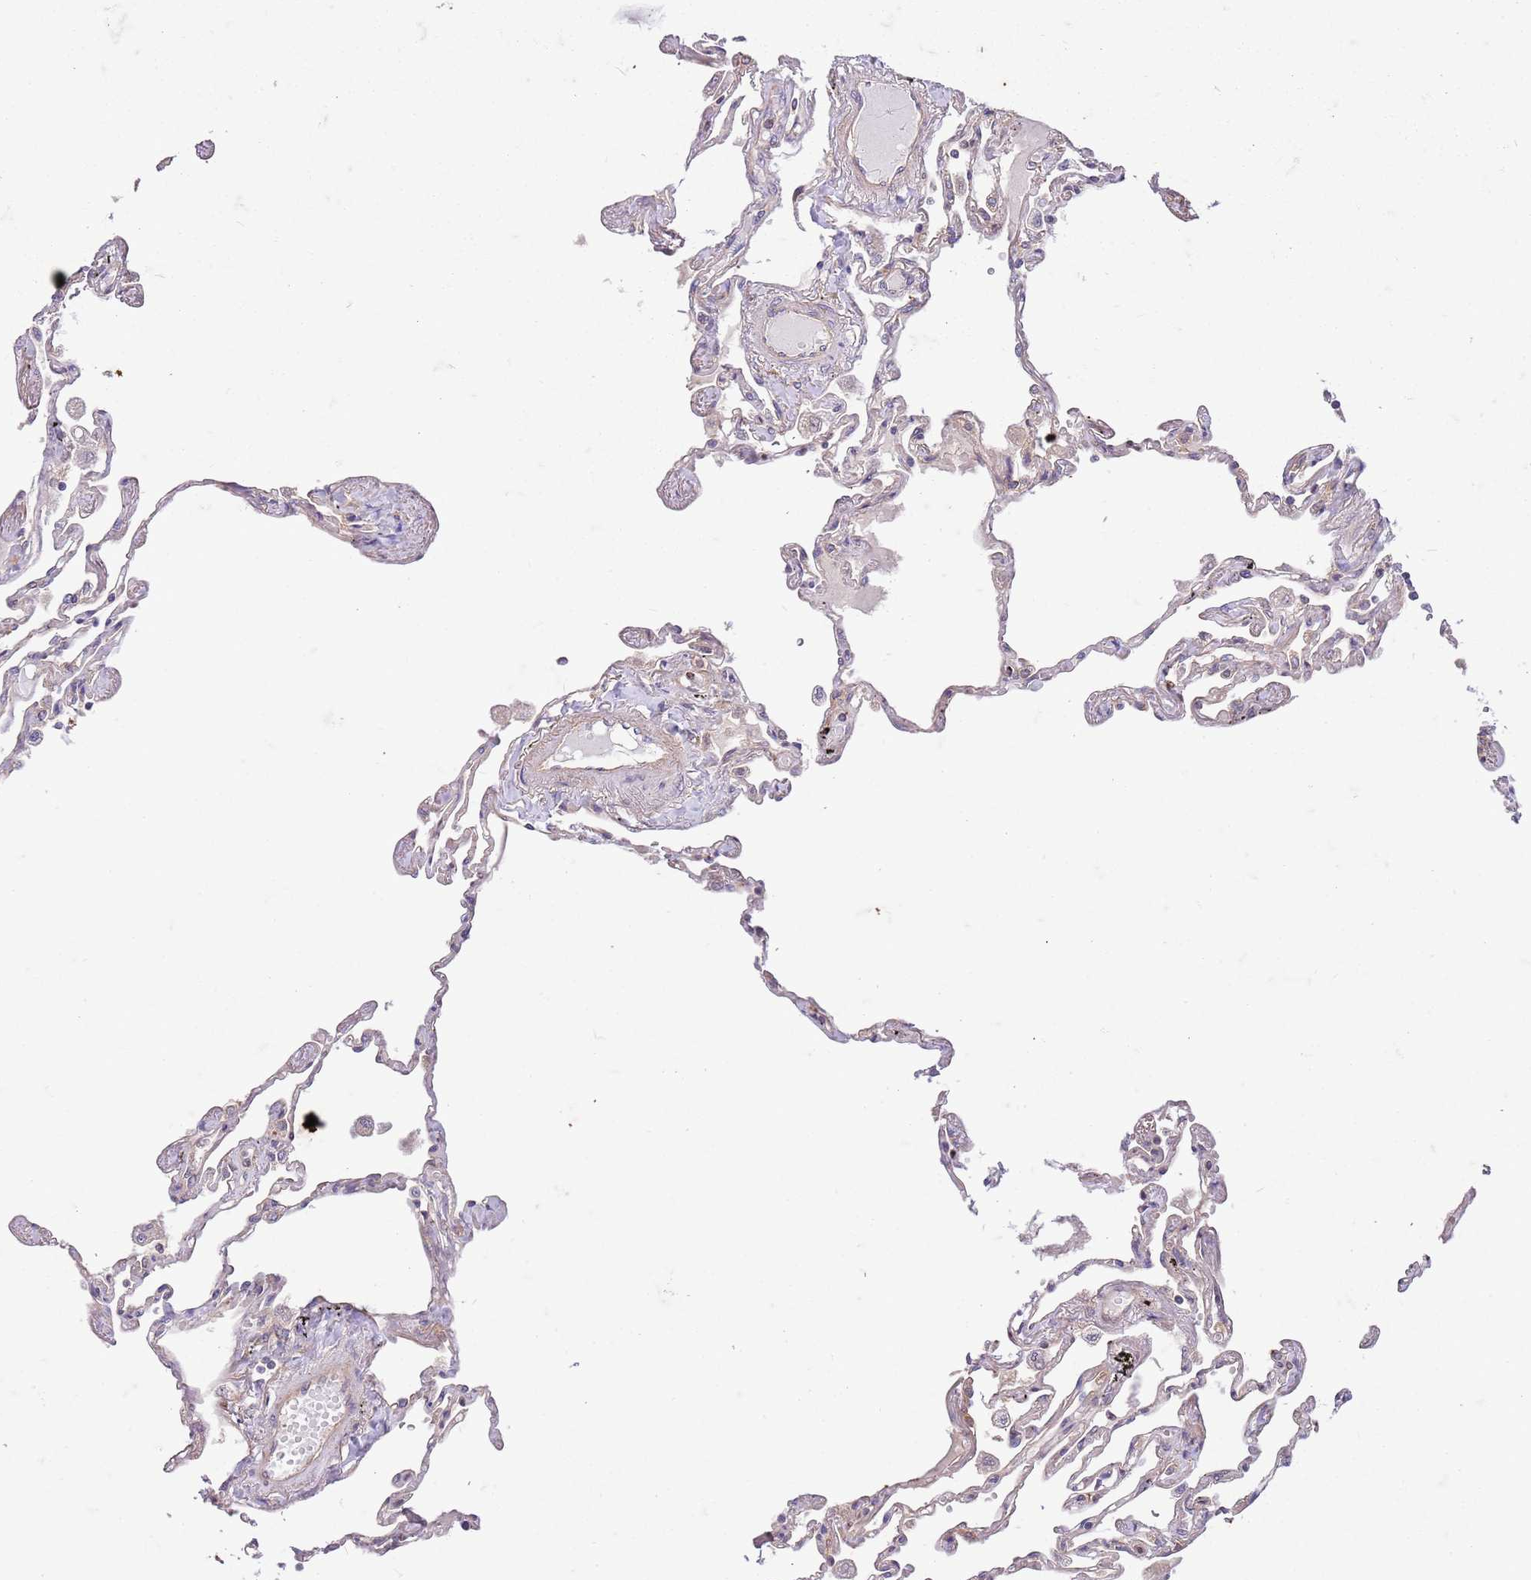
{"staining": {"intensity": "negative", "quantity": "none", "location": "none"}, "tissue": "lung", "cell_type": "Alveolar cells", "image_type": "normal", "snomed": [{"axis": "morphology", "description": "Normal tissue, NOS"}, {"axis": "topography", "description": "Lung"}], "caption": "Micrograph shows no significant protein positivity in alveolar cells of unremarkable lung. Brightfield microscopy of immunohistochemistry (IHC) stained with DAB (brown) and hematoxylin (blue), captured at high magnification.", "gene": "OSBP", "patient": {"sex": "female", "age": 67}}